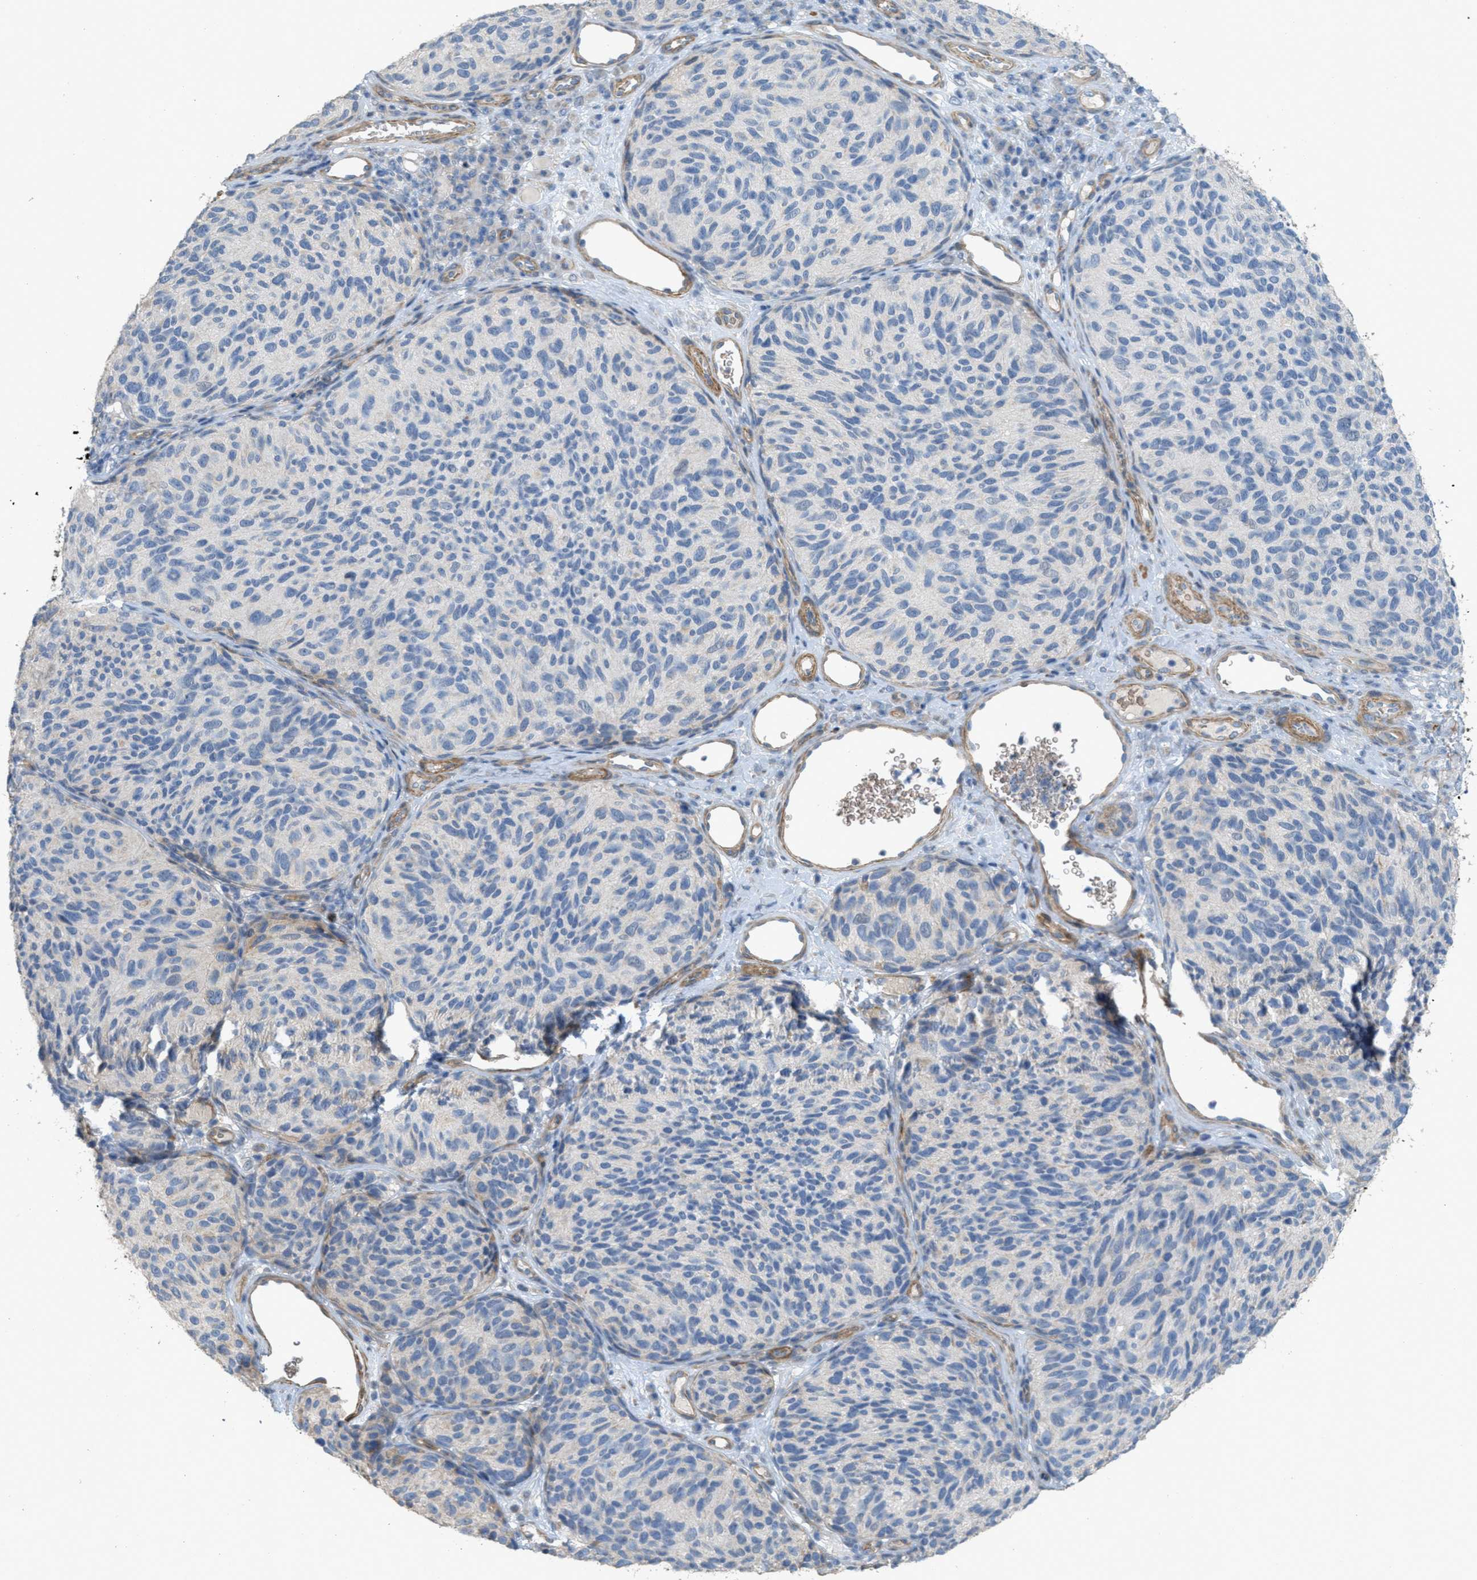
{"staining": {"intensity": "negative", "quantity": "none", "location": "none"}, "tissue": "melanoma", "cell_type": "Tumor cells", "image_type": "cancer", "snomed": [{"axis": "morphology", "description": "Malignant melanoma, NOS"}, {"axis": "topography", "description": "Skin"}], "caption": "This is an immunohistochemistry (IHC) image of melanoma. There is no expression in tumor cells.", "gene": "MRS2", "patient": {"sex": "female", "age": 73}}